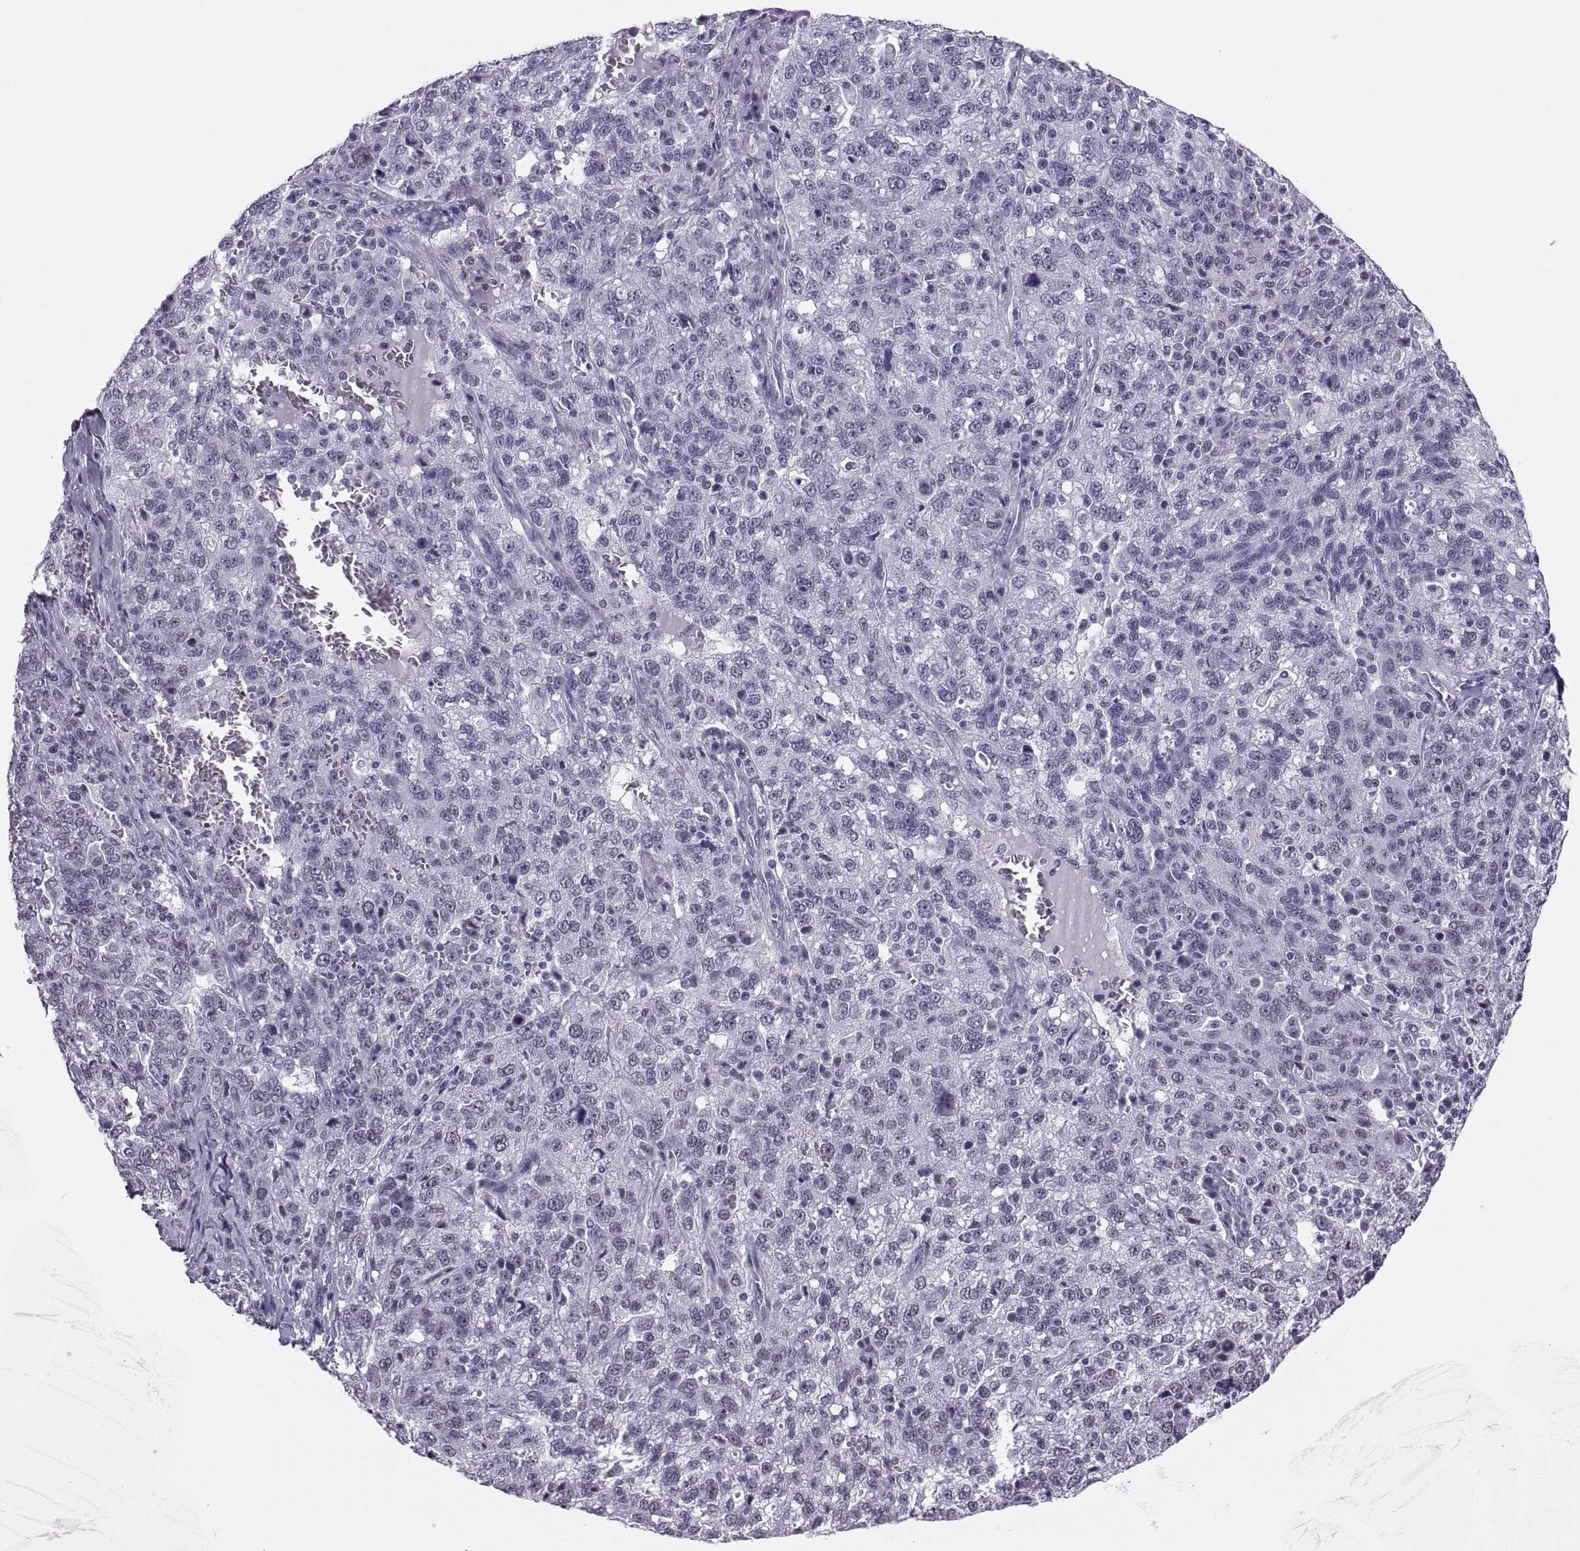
{"staining": {"intensity": "negative", "quantity": "none", "location": "none"}, "tissue": "ovarian cancer", "cell_type": "Tumor cells", "image_type": "cancer", "snomed": [{"axis": "morphology", "description": "Cystadenocarcinoma, serous, NOS"}, {"axis": "topography", "description": "Ovary"}], "caption": "A high-resolution micrograph shows immunohistochemistry (IHC) staining of ovarian cancer, which reveals no significant expression in tumor cells.", "gene": "NEUROD6", "patient": {"sex": "female", "age": 71}}